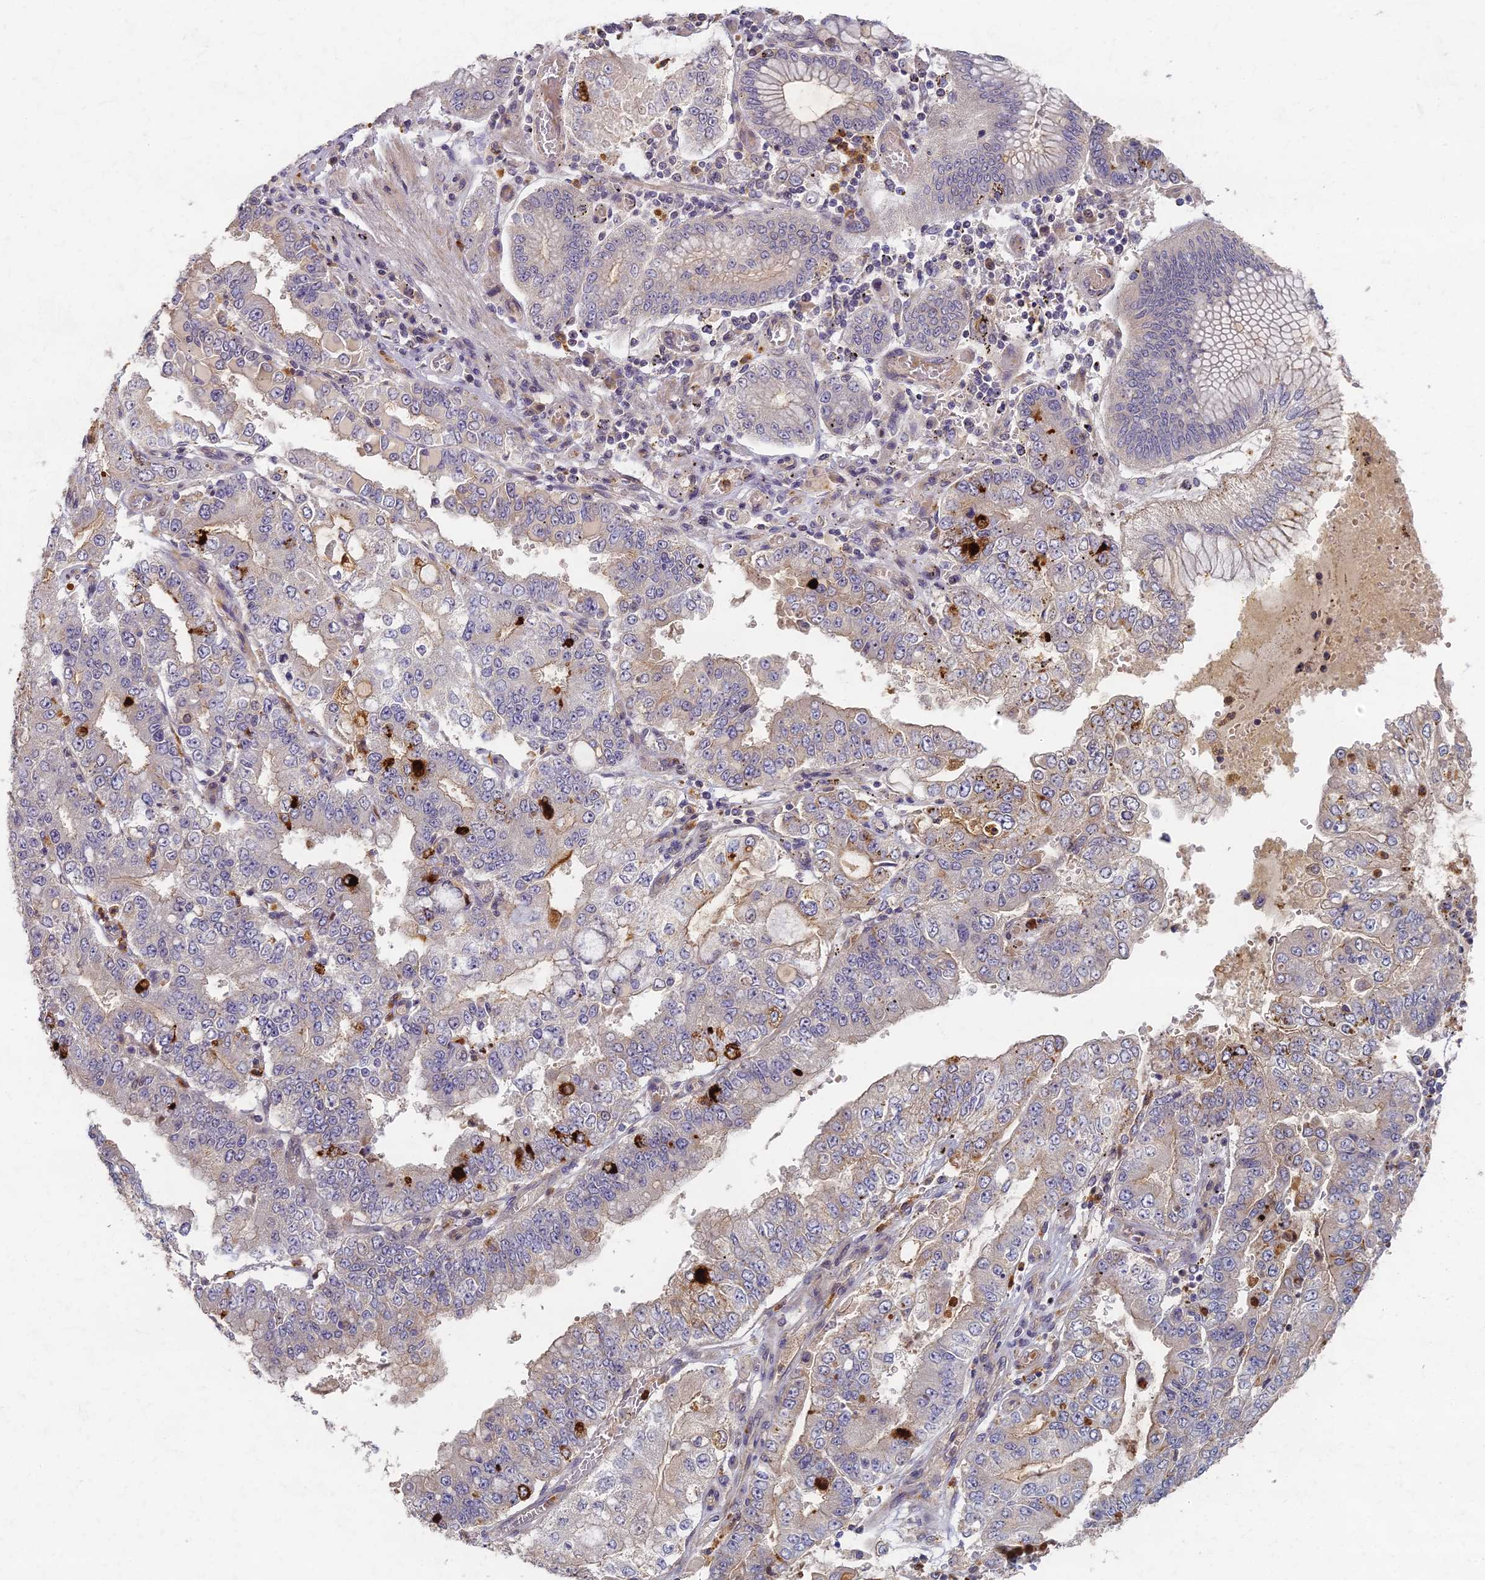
{"staining": {"intensity": "strong", "quantity": "<25%", "location": "cytoplasmic/membranous"}, "tissue": "stomach cancer", "cell_type": "Tumor cells", "image_type": "cancer", "snomed": [{"axis": "morphology", "description": "Adenocarcinoma, NOS"}, {"axis": "topography", "description": "Stomach"}], "caption": "Immunohistochemical staining of stomach cancer (adenocarcinoma) demonstrates medium levels of strong cytoplasmic/membranous expression in approximately <25% of tumor cells. The staining is performed using DAB brown chromogen to label protein expression. The nuclei are counter-stained blue using hematoxylin.", "gene": "AP4E1", "patient": {"sex": "male", "age": 76}}